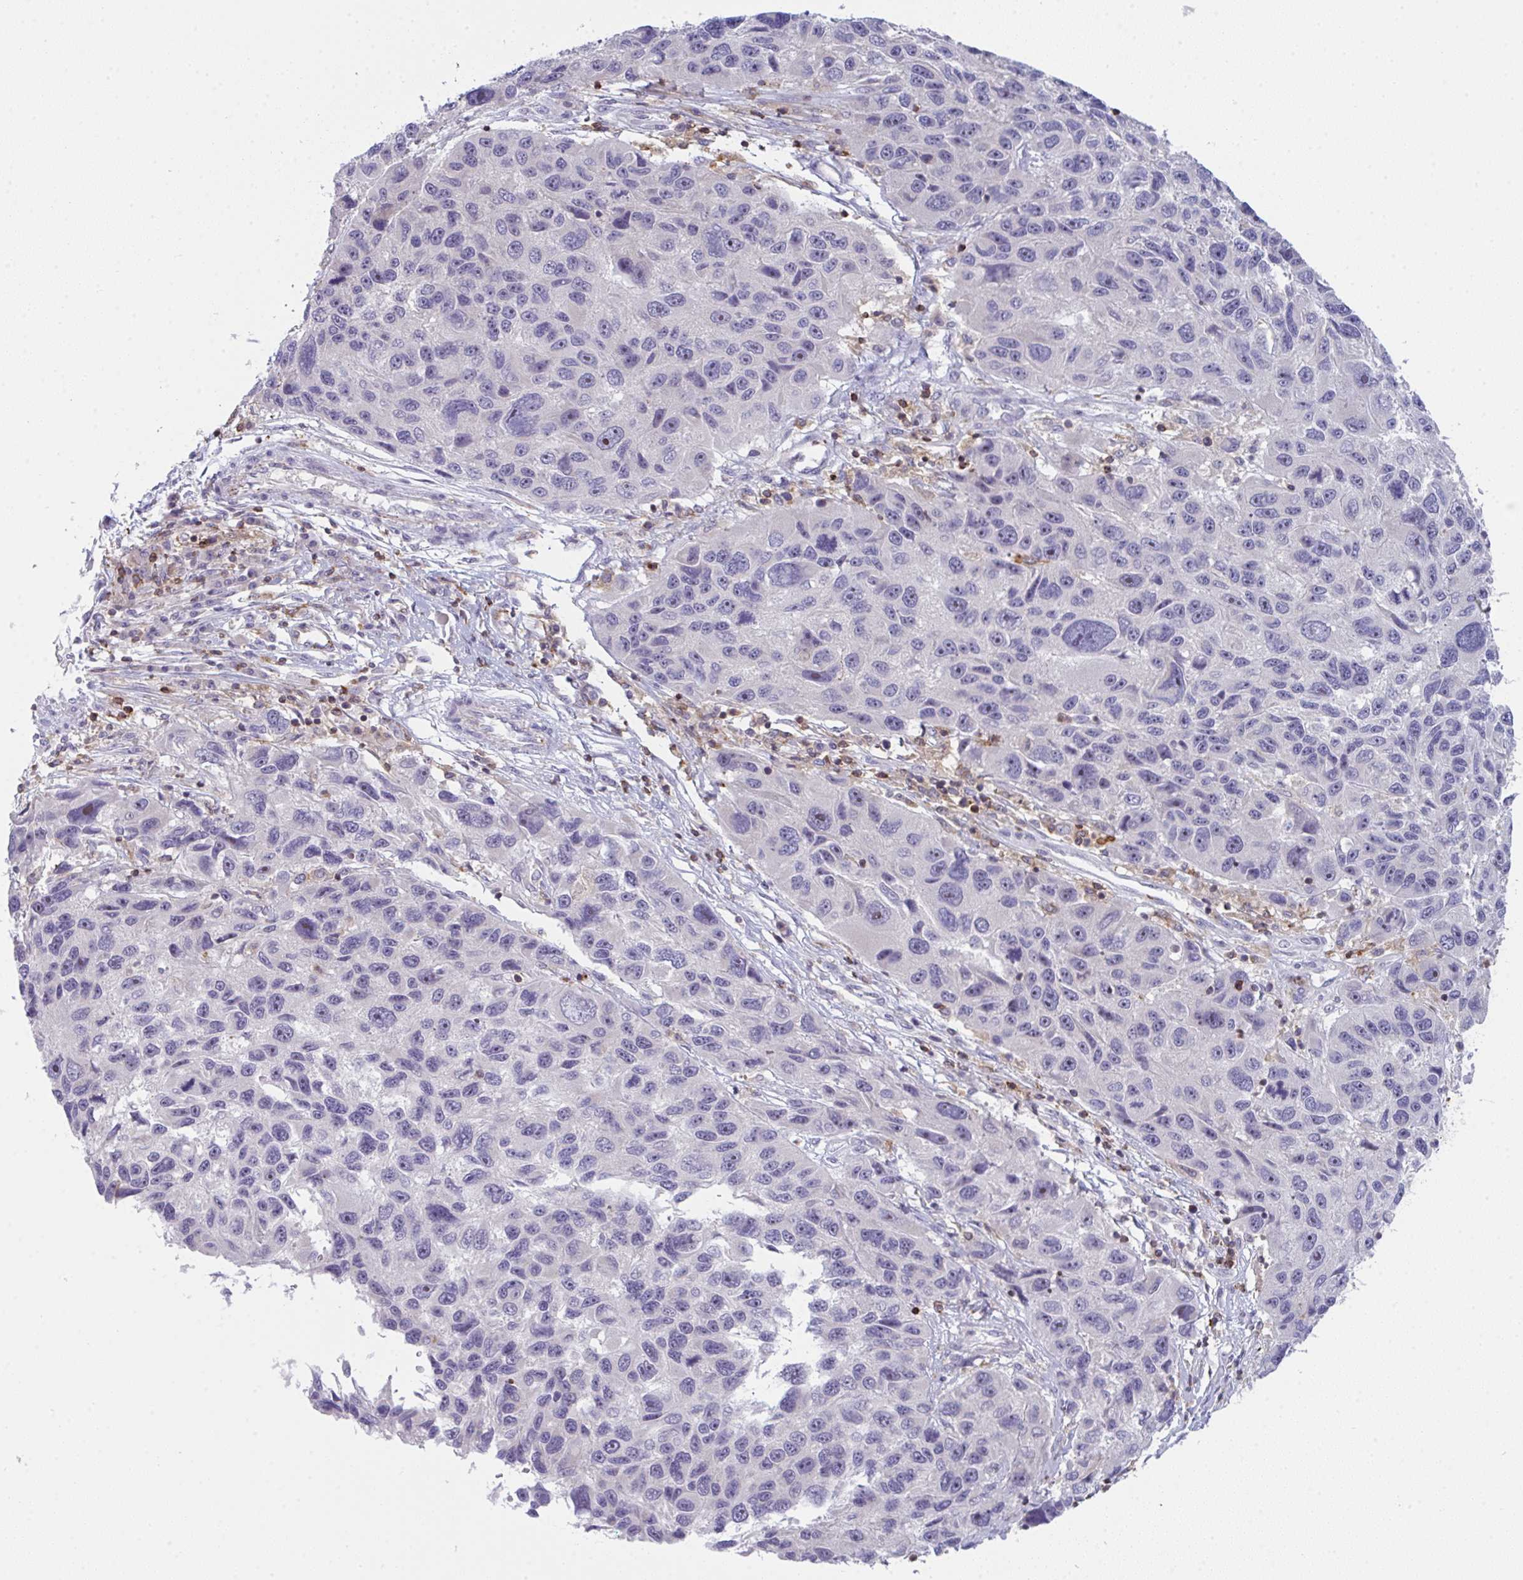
{"staining": {"intensity": "negative", "quantity": "none", "location": "none"}, "tissue": "melanoma", "cell_type": "Tumor cells", "image_type": "cancer", "snomed": [{"axis": "morphology", "description": "Malignant melanoma, NOS"}, {"axis": "topography", "description": "Skin"}], "caption": "There is no significant staining in tumor cells of melanoma. (Stains: DAB IHC with hematoxylin counter stain, Microscopy: brightfield microscopy at high magnification).", "gene": "CD80", "patient": {"sex": "male", "age": 53}}